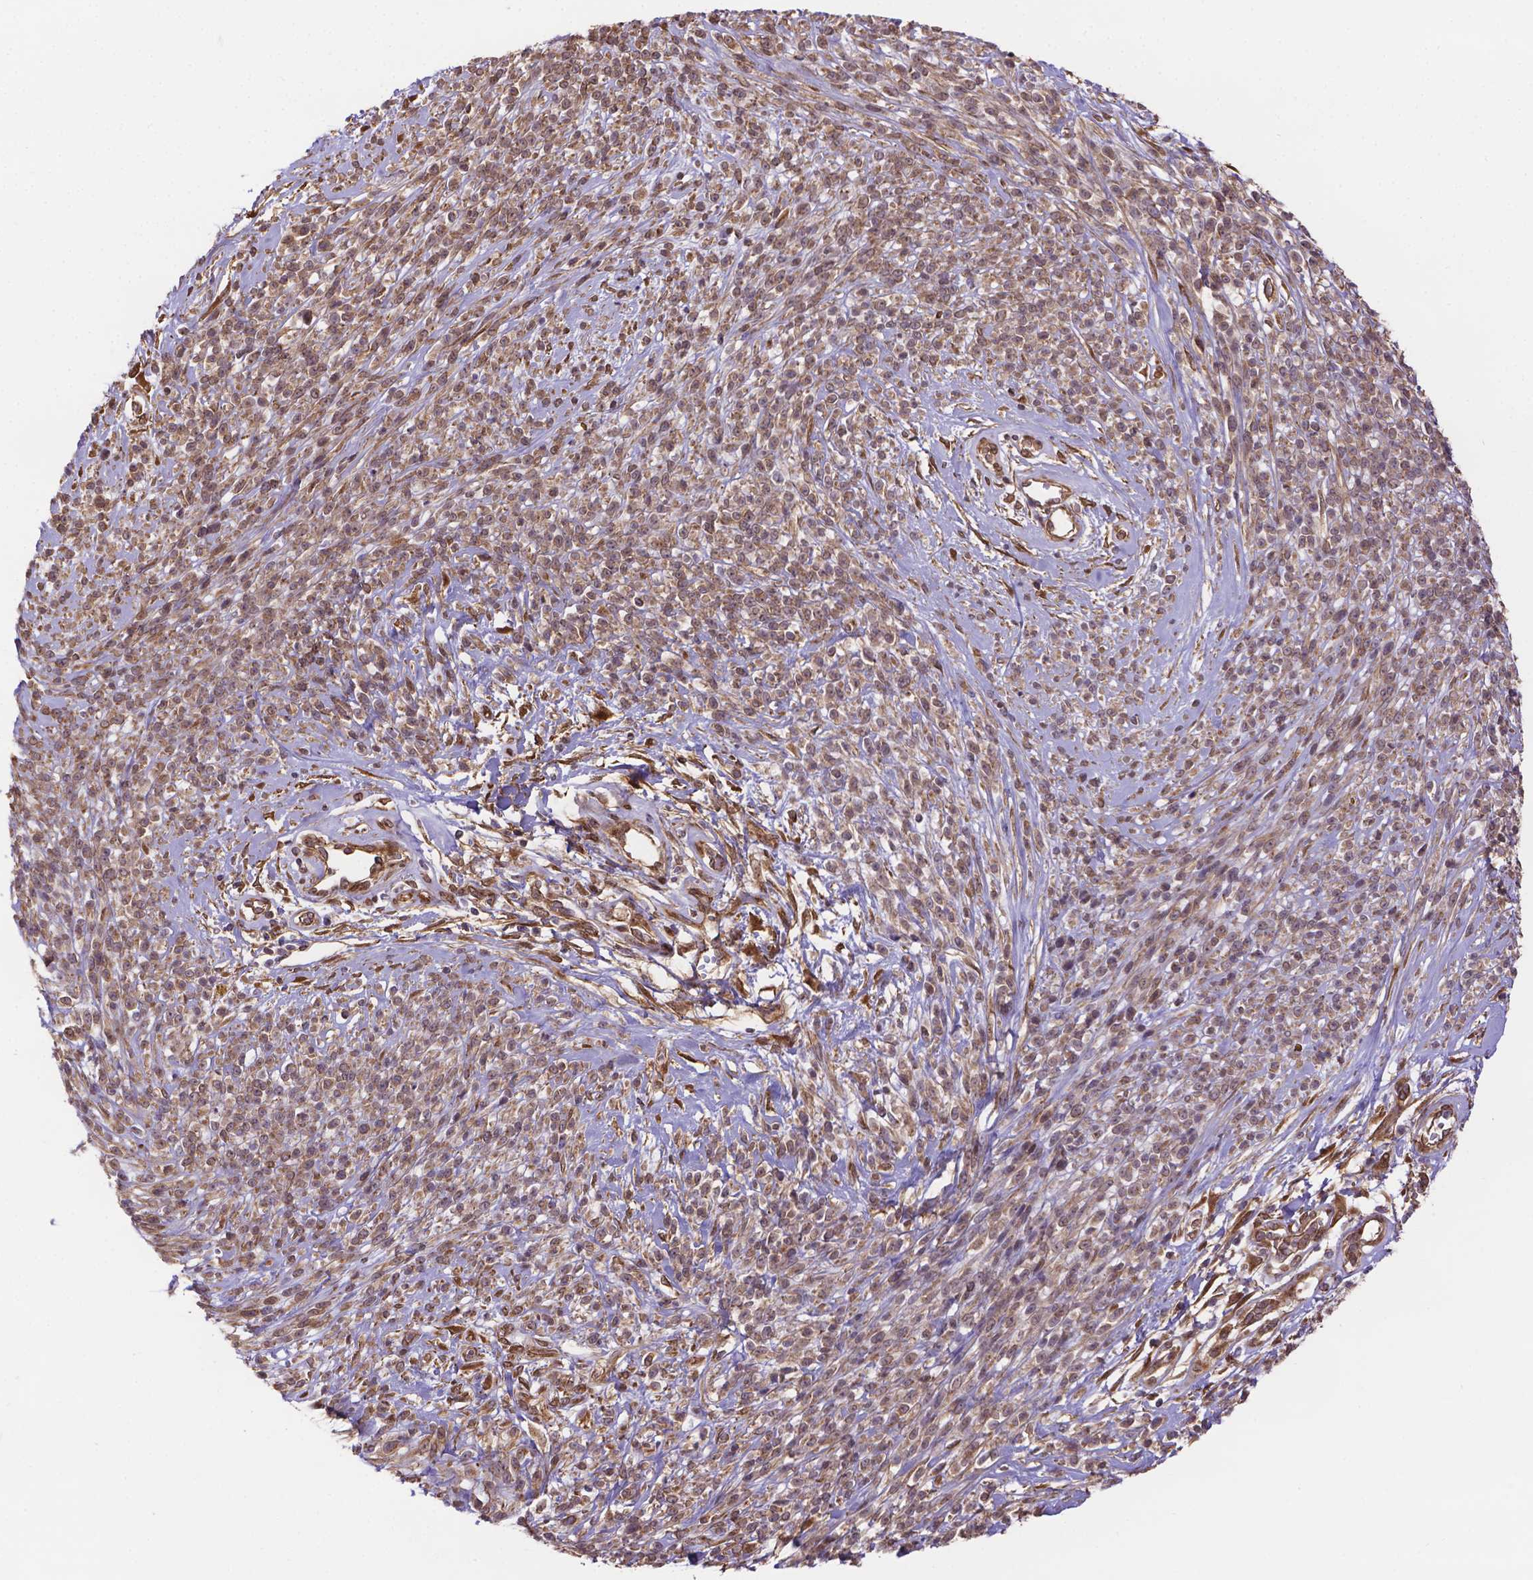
{"staining": {"intensity": "weak", "quantity": ">75%", "location": "cytoplasmic/membranous"}, "tissue": "melanoma", "cell_type": "Tumor cells", "image_type": "cancer", "snomed": [{"axis": "morphology", "description": "Malignant melanoma, NOS"}, {"axis": "topography", "description": "Skin"}, {"axis": "topography", "description": "Skin of trunk"}], "caption": "Malignant melanoma stained with immunohistochemistry (IHC) reveals weak cytoplasmic/membranous positivity in about >75% of tumor cells.", "gene": "YAP1", "patient": {"sex": "male", "age": 74}}